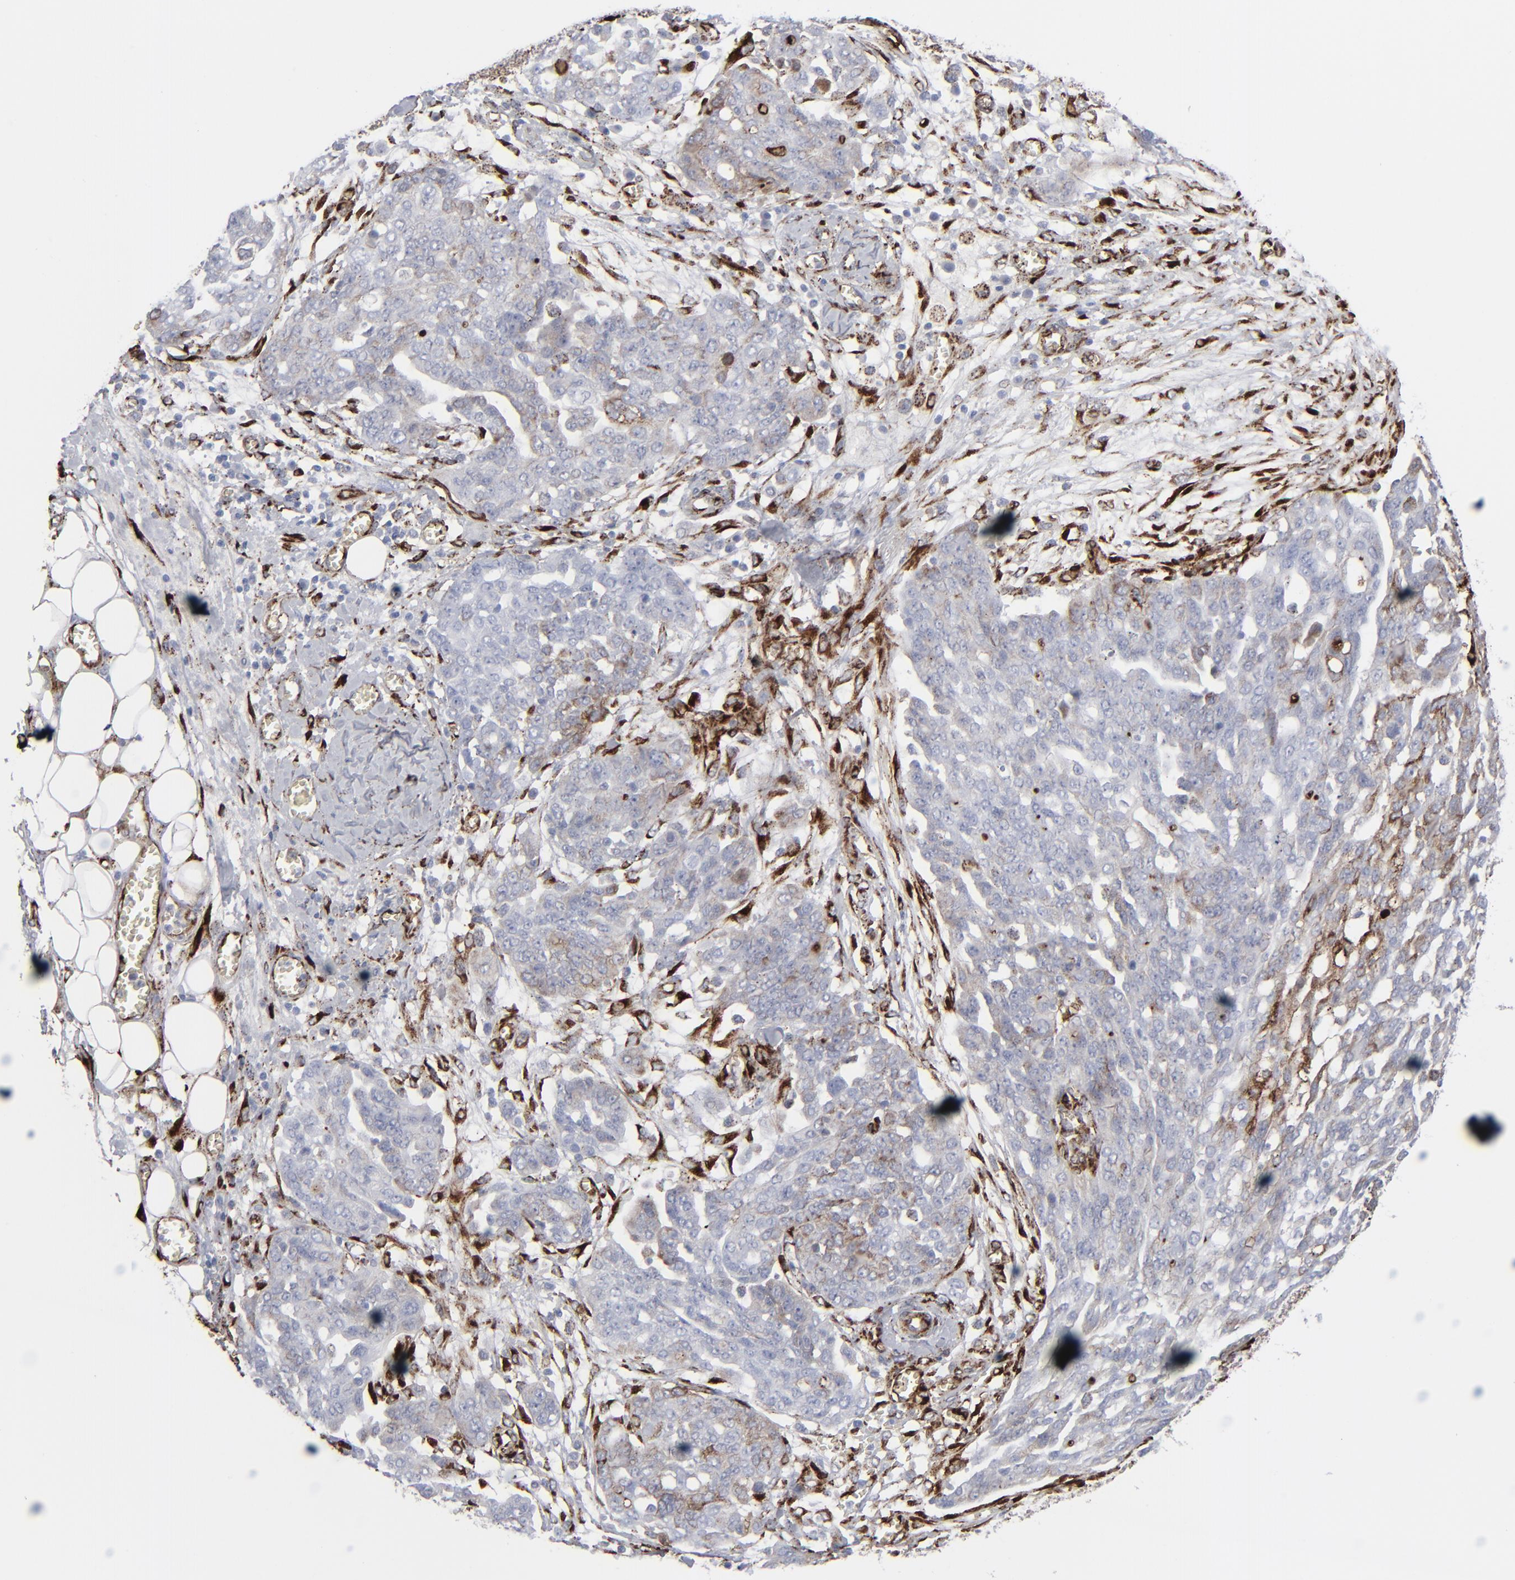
{"staining": {"intensity": "negative", "quantity": "none", "location": "none"}, "tissue": "ovarian cancer", "cell_type": "Tumor cells", "image_type": "cancer", "snomed": [{"axis": "morphology", "description": "Cystadenocarcinoma, serous, NOS"}, {"axis": "topography", "description": "Soft tissue"}, {"axis": "topography", "description": "Ovary"}], "caption": "Immunohistochemical staining of human ovarian cancer (serous cystadenocarcinoma) displays no significant expression in tumor cells.", "gene": "SPARC", "patient": {"sex": "female", "age": 57}}